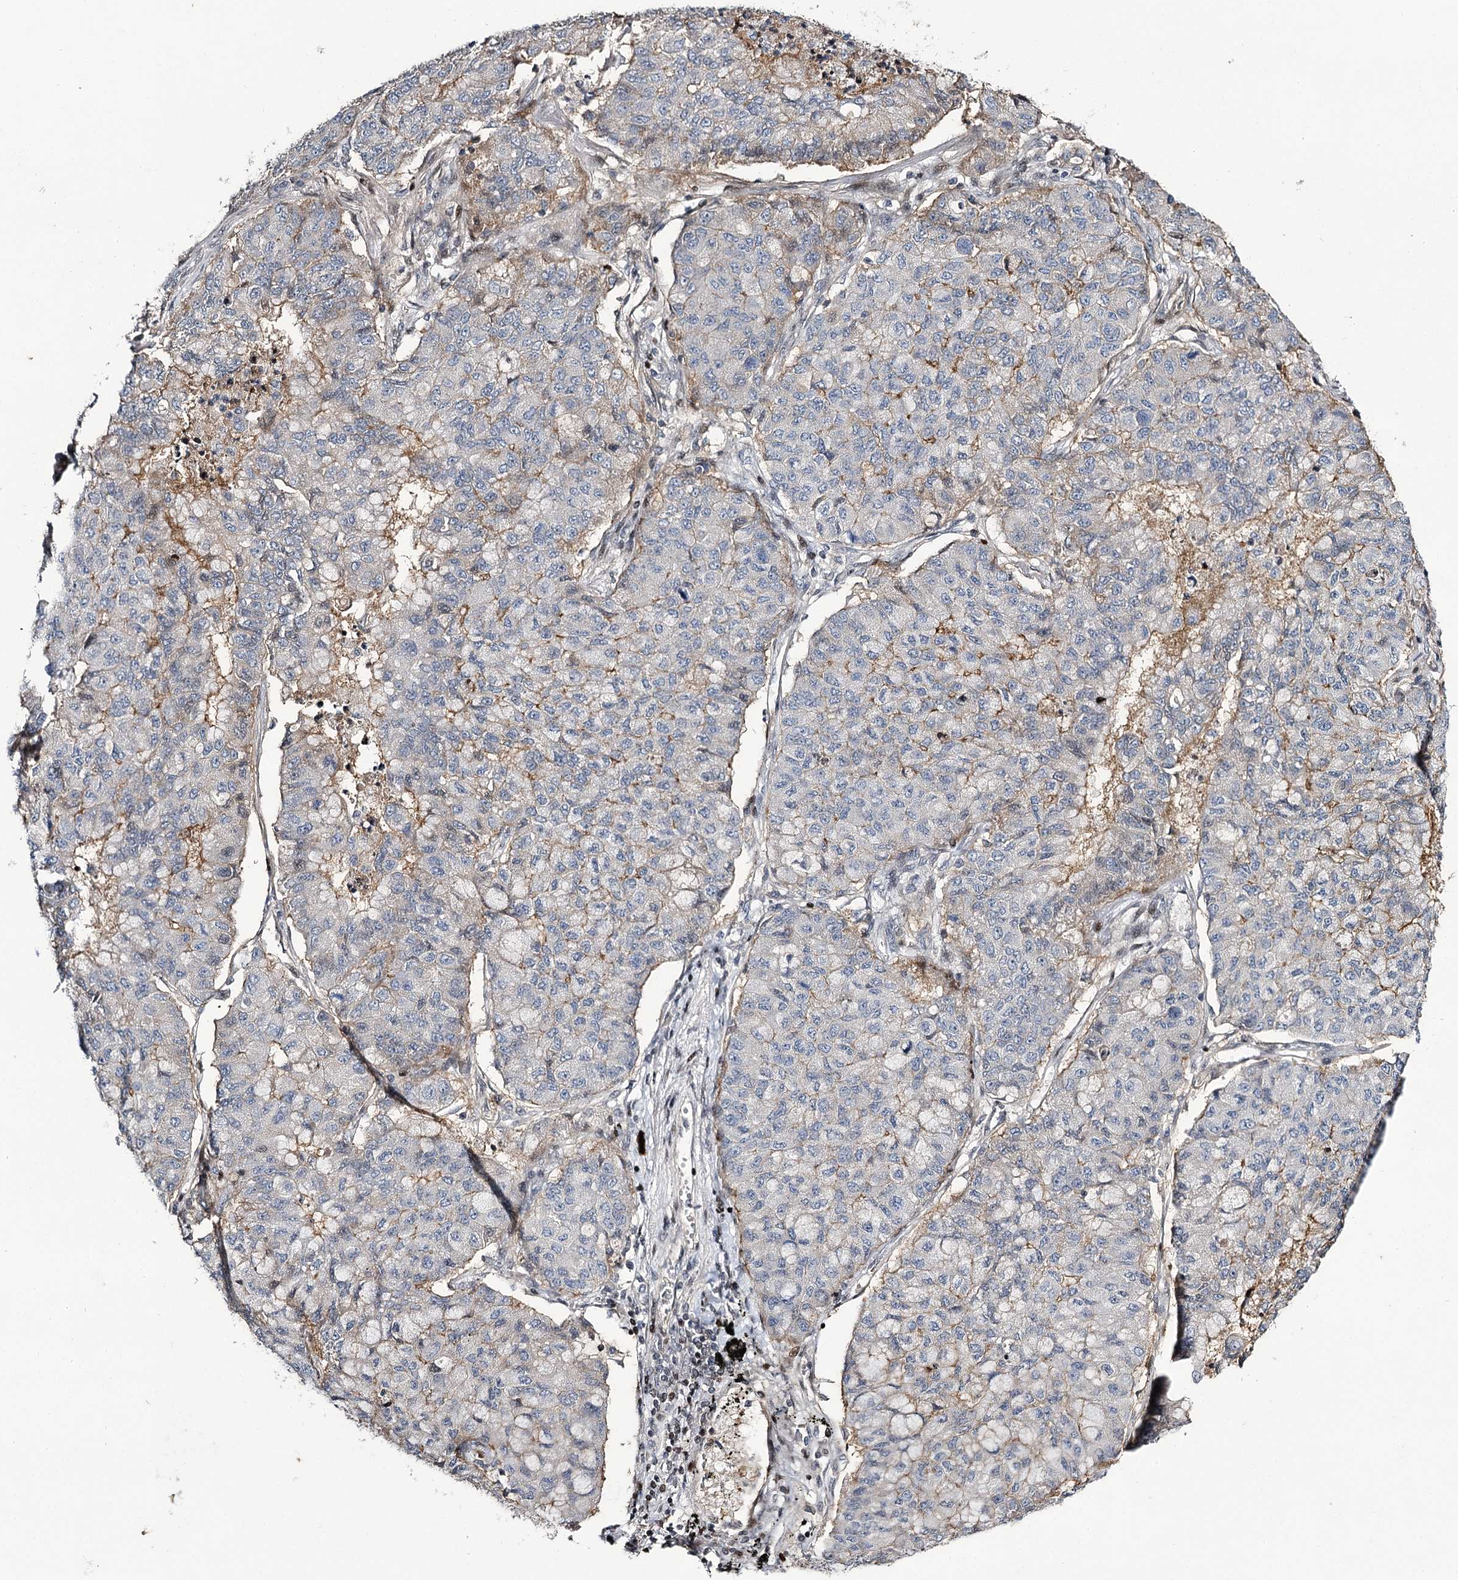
{"staining": {"intensity": "weak", "quantity": "<25%", "location": "cytoplasmic/membranous"}, "tissue": "lung cancer", "cell_type": "Tumor cells", "image_type": "cancer", "snomed": [{"axis": "morphology", "description": "Squamous cell carcinoma, NOS"}, {"axis": "topography", "description": "Lung"}], "caption": "Immunohistochemistry histopathology image of neoplastic tissue: lung cancer stained with DAB displays no significant protein positivity in tumor cells.", "gene": "ITFG2", "patient": {"sex": "male", "age": 74}}